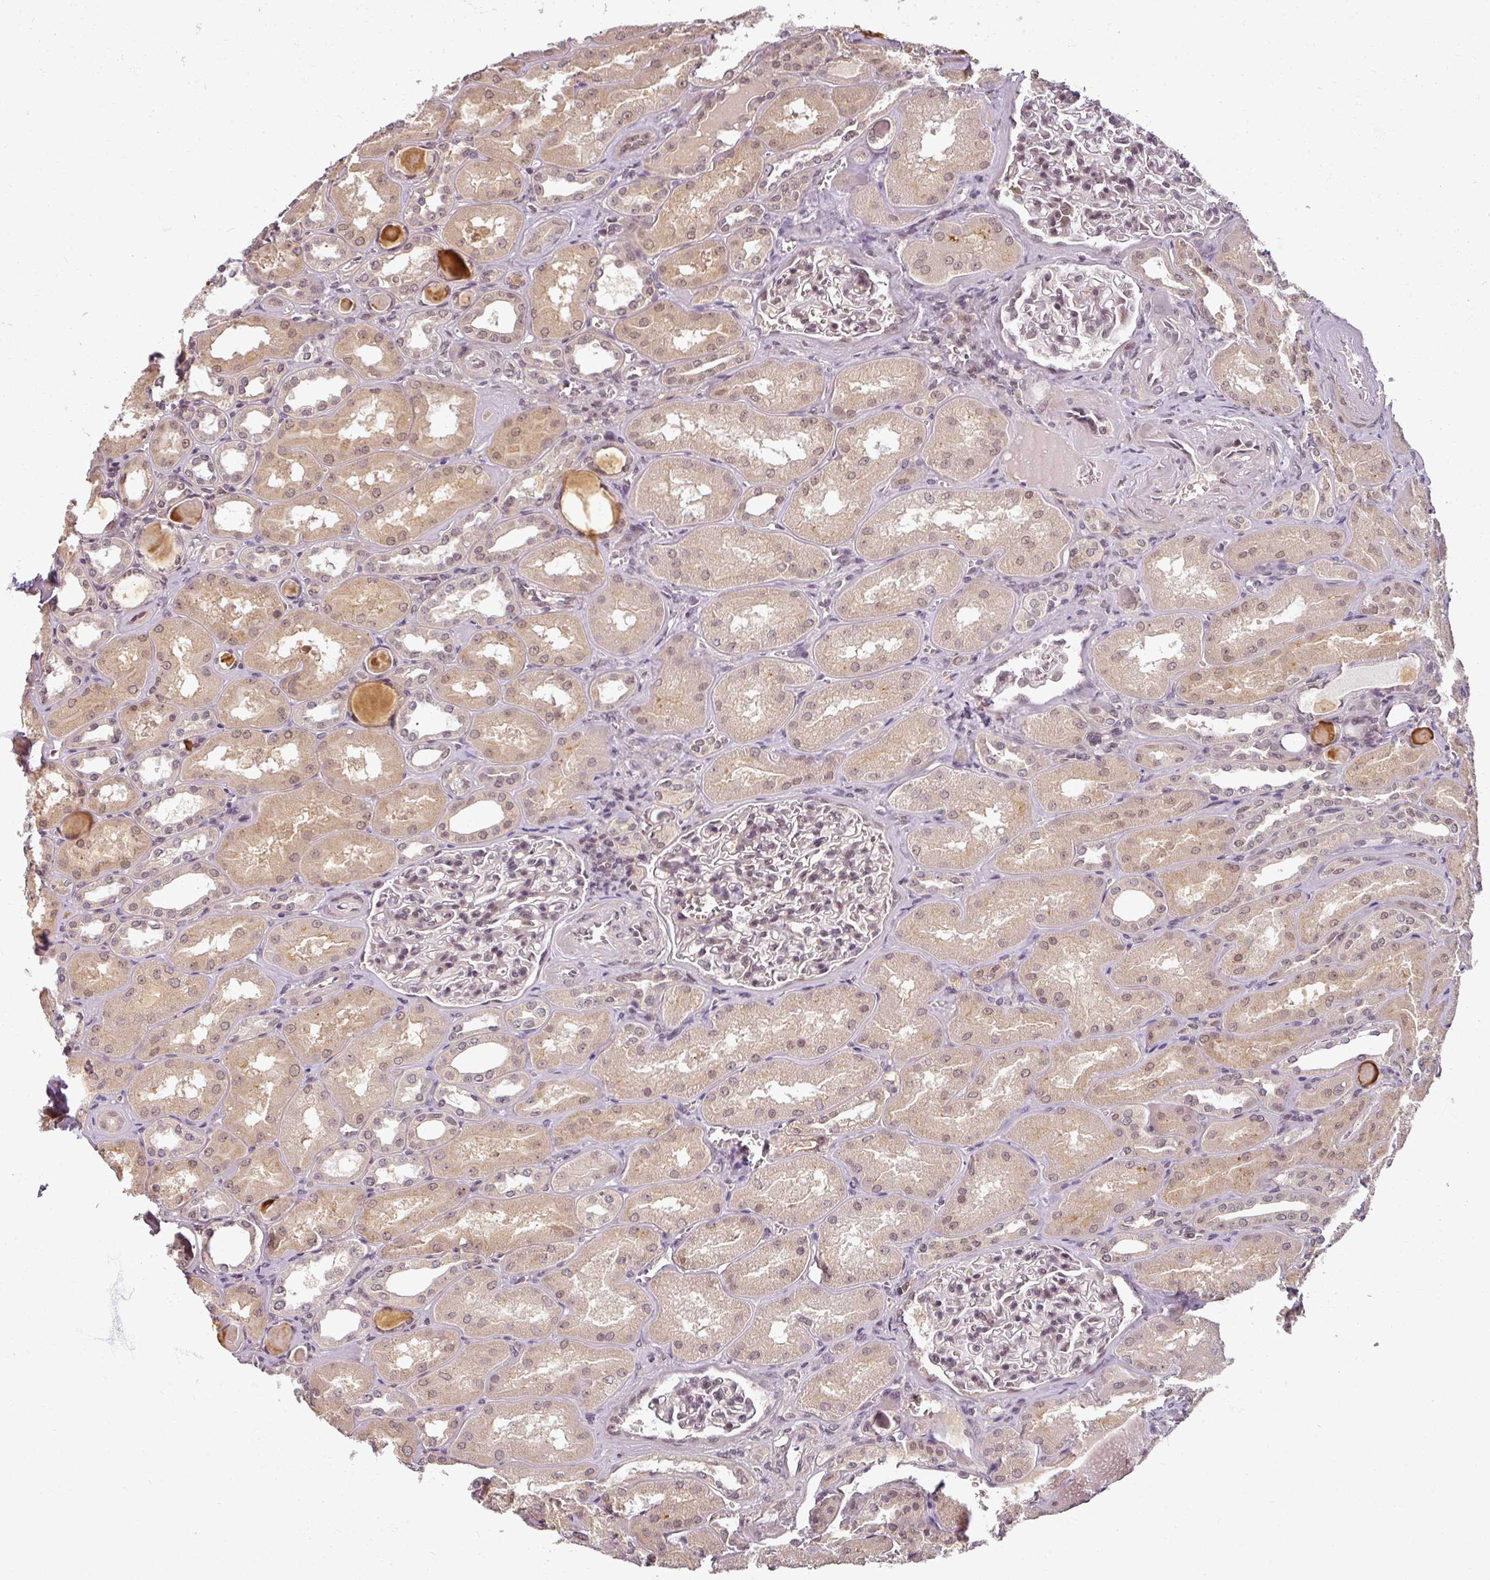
{"staining": {"intensity": "weak", "quantity": "25%-75%", "location": "nuclear"}, "tissue": "kidney", "cell_type": "Cells in glomeruli", "image_type": "normal", "snomed": [{"axis": "morphology", "description": "Normal tissue, NOS"}, {"axis": "topography", "description": "Kidney"}], "caption": "High-power microscopy captured an IHC image of benign kidney, revealing weak nuclear staining in approximately 25%-75% of cells in glomeruli.", "gene": "POLR2G", "patient": {"sex": "male", "age": 61}}